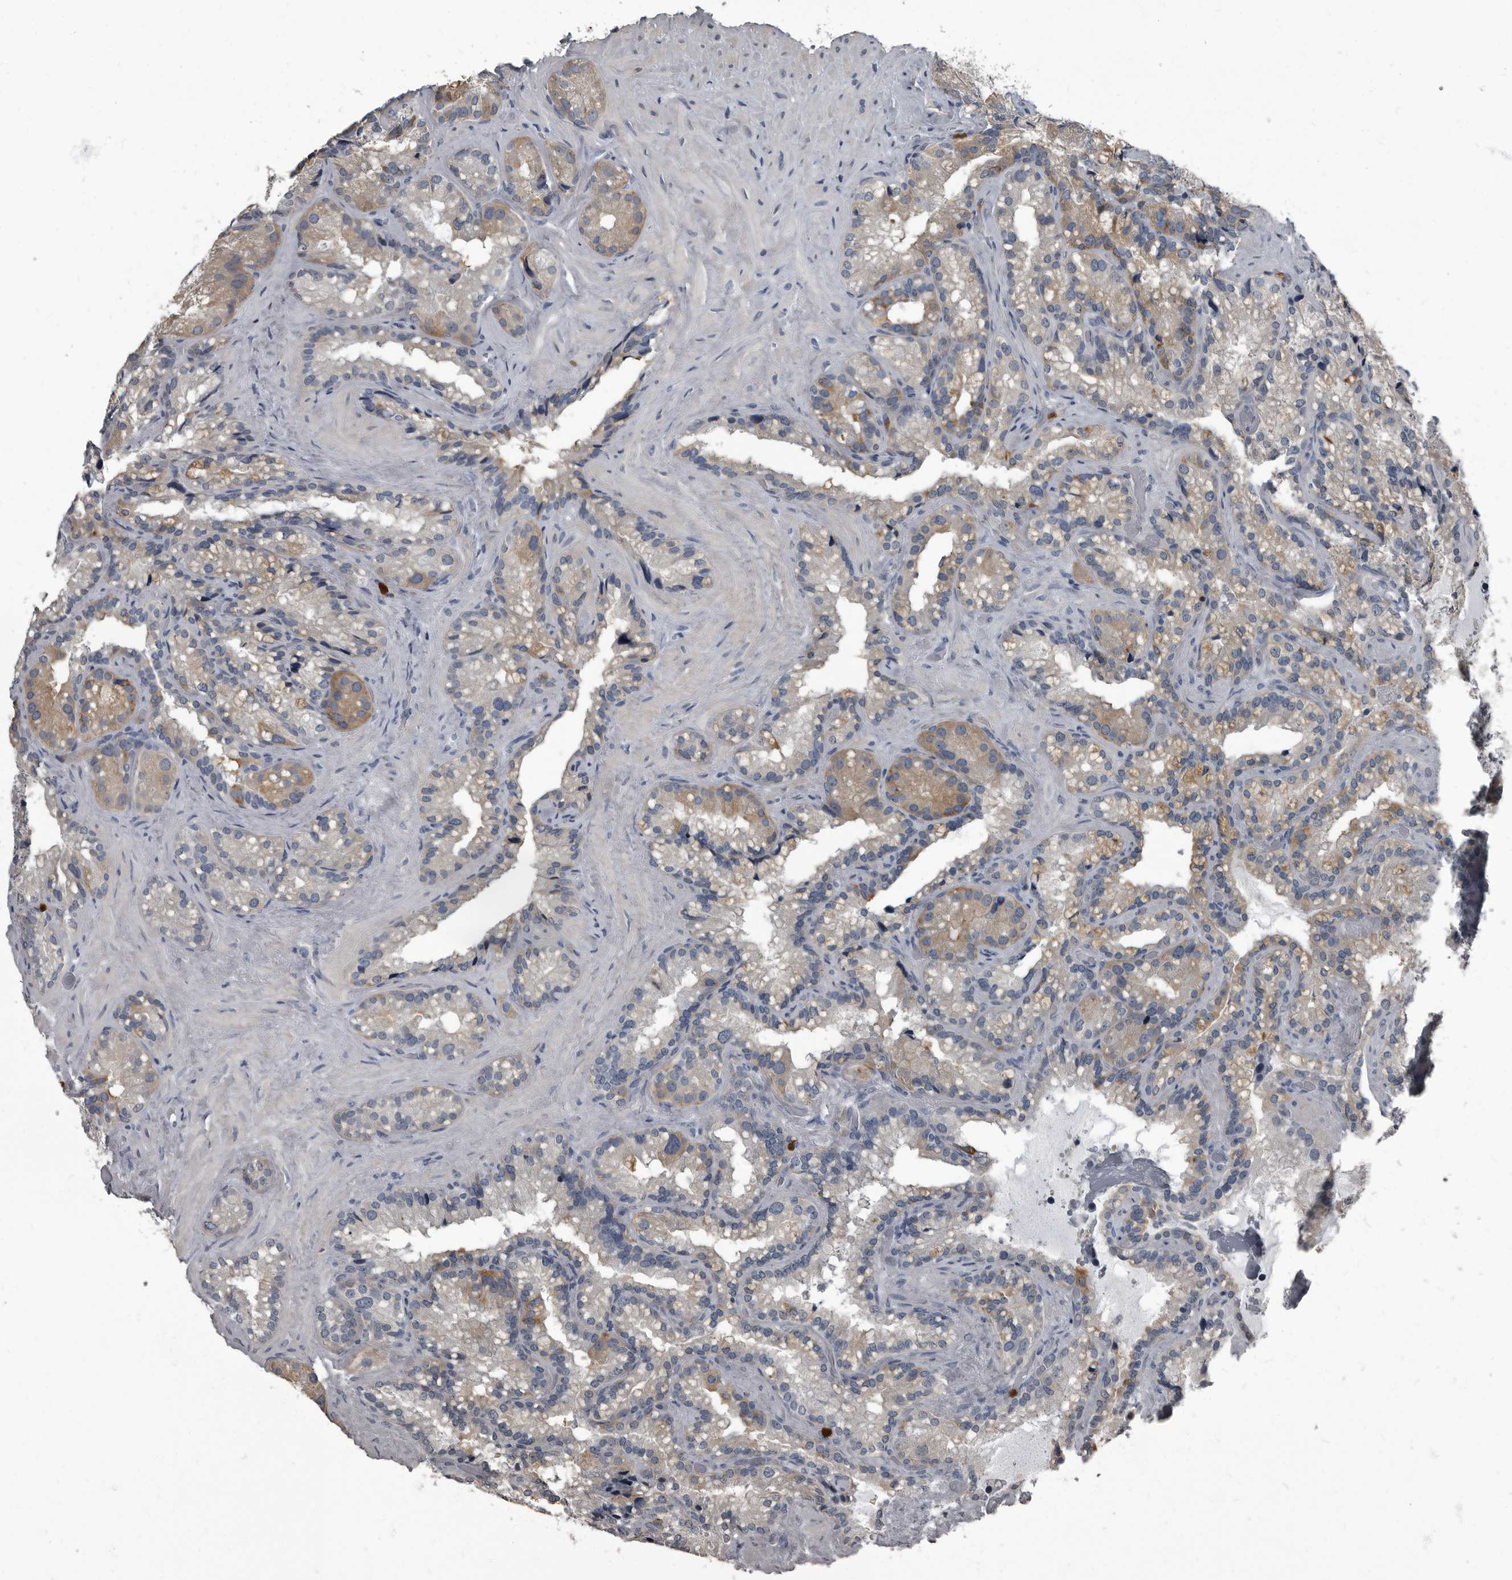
{"staining": {"intensity": "weak", "quantity": "25%-75%", "location": "cytoplasmic/membranous"}, "tissue": "seminal vesicle", "cell_type": "Glandular cells", "image_type": "normal", "snomed": [{"axis": "morphology", "description": "Normal tissue, NOS"}, {"axis": "topography", "description": "Prostate"}, {"axis": "topography", "description": "Seminal veicle"}], "caption": "DAB immunohistochemical staining of normal human seminal vesicle demonstrates weak cytoplasmic/membranous protein expression in approximately 25%-75% of glandular cells.", "gene": "TPD52L1", "patient": {"sex": "male", "age": 68}}